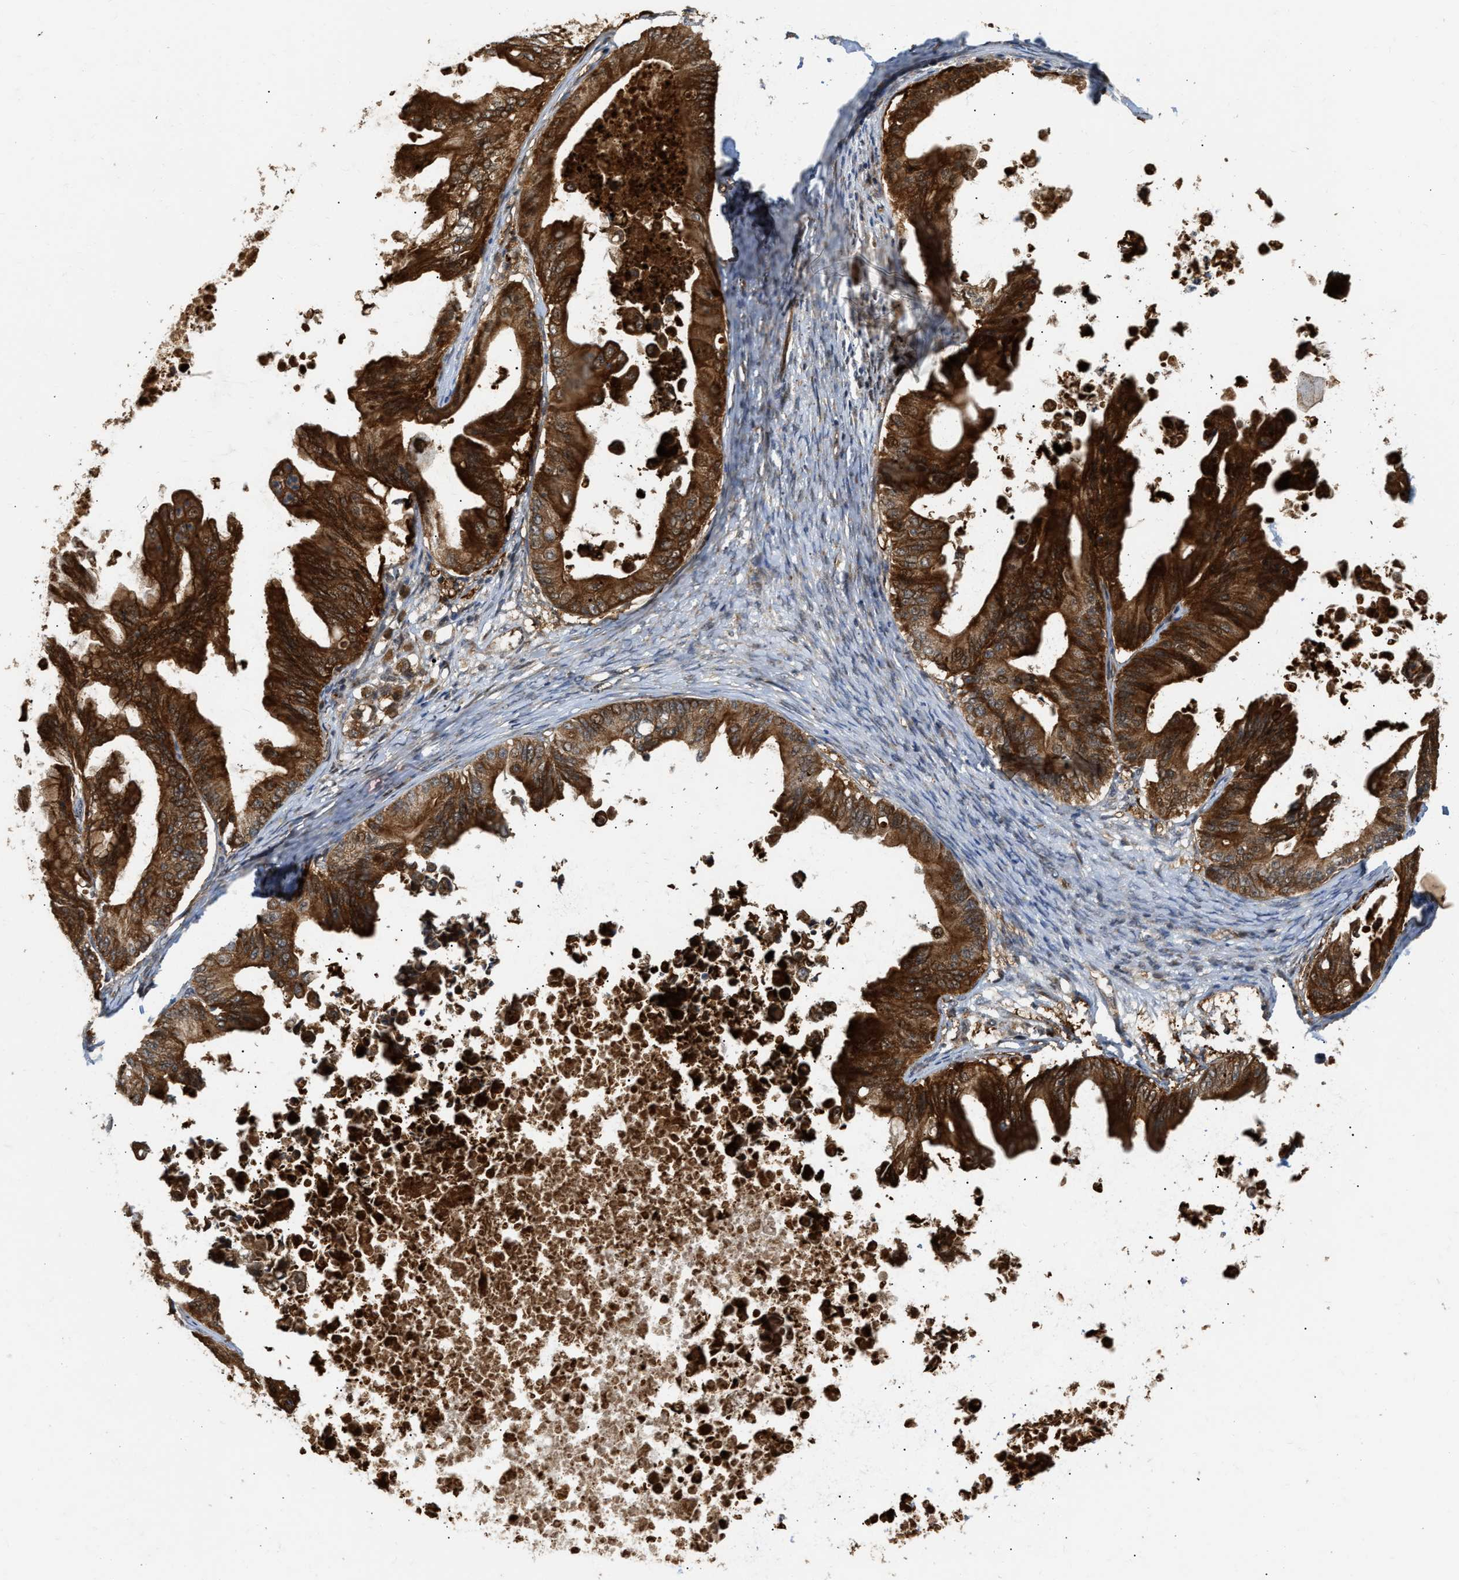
{"staining": {"intensity": "strong", "quantity": ">75%", "location": "cytoplasmic/membranous"}, "tissue": "ovarian cancer", "cell_type": "Tumor cells", "image_type": "cancer", "snomed": [{"axis": "morphology", "description": "Cystadenocarcinoma, mucinous, NOS"}, {"axis": "topography", "description": "Ovary"}], "caption": "Immunohistochemistry (IHC) image of human ovarian cancer stained for a protein (brown), which exhibits high levels of strong cytoplasmic/membranous expression in about >75% of tumor cells.", "gene": "EXTL2", "patient": {"sex": "female", "age": 37}}